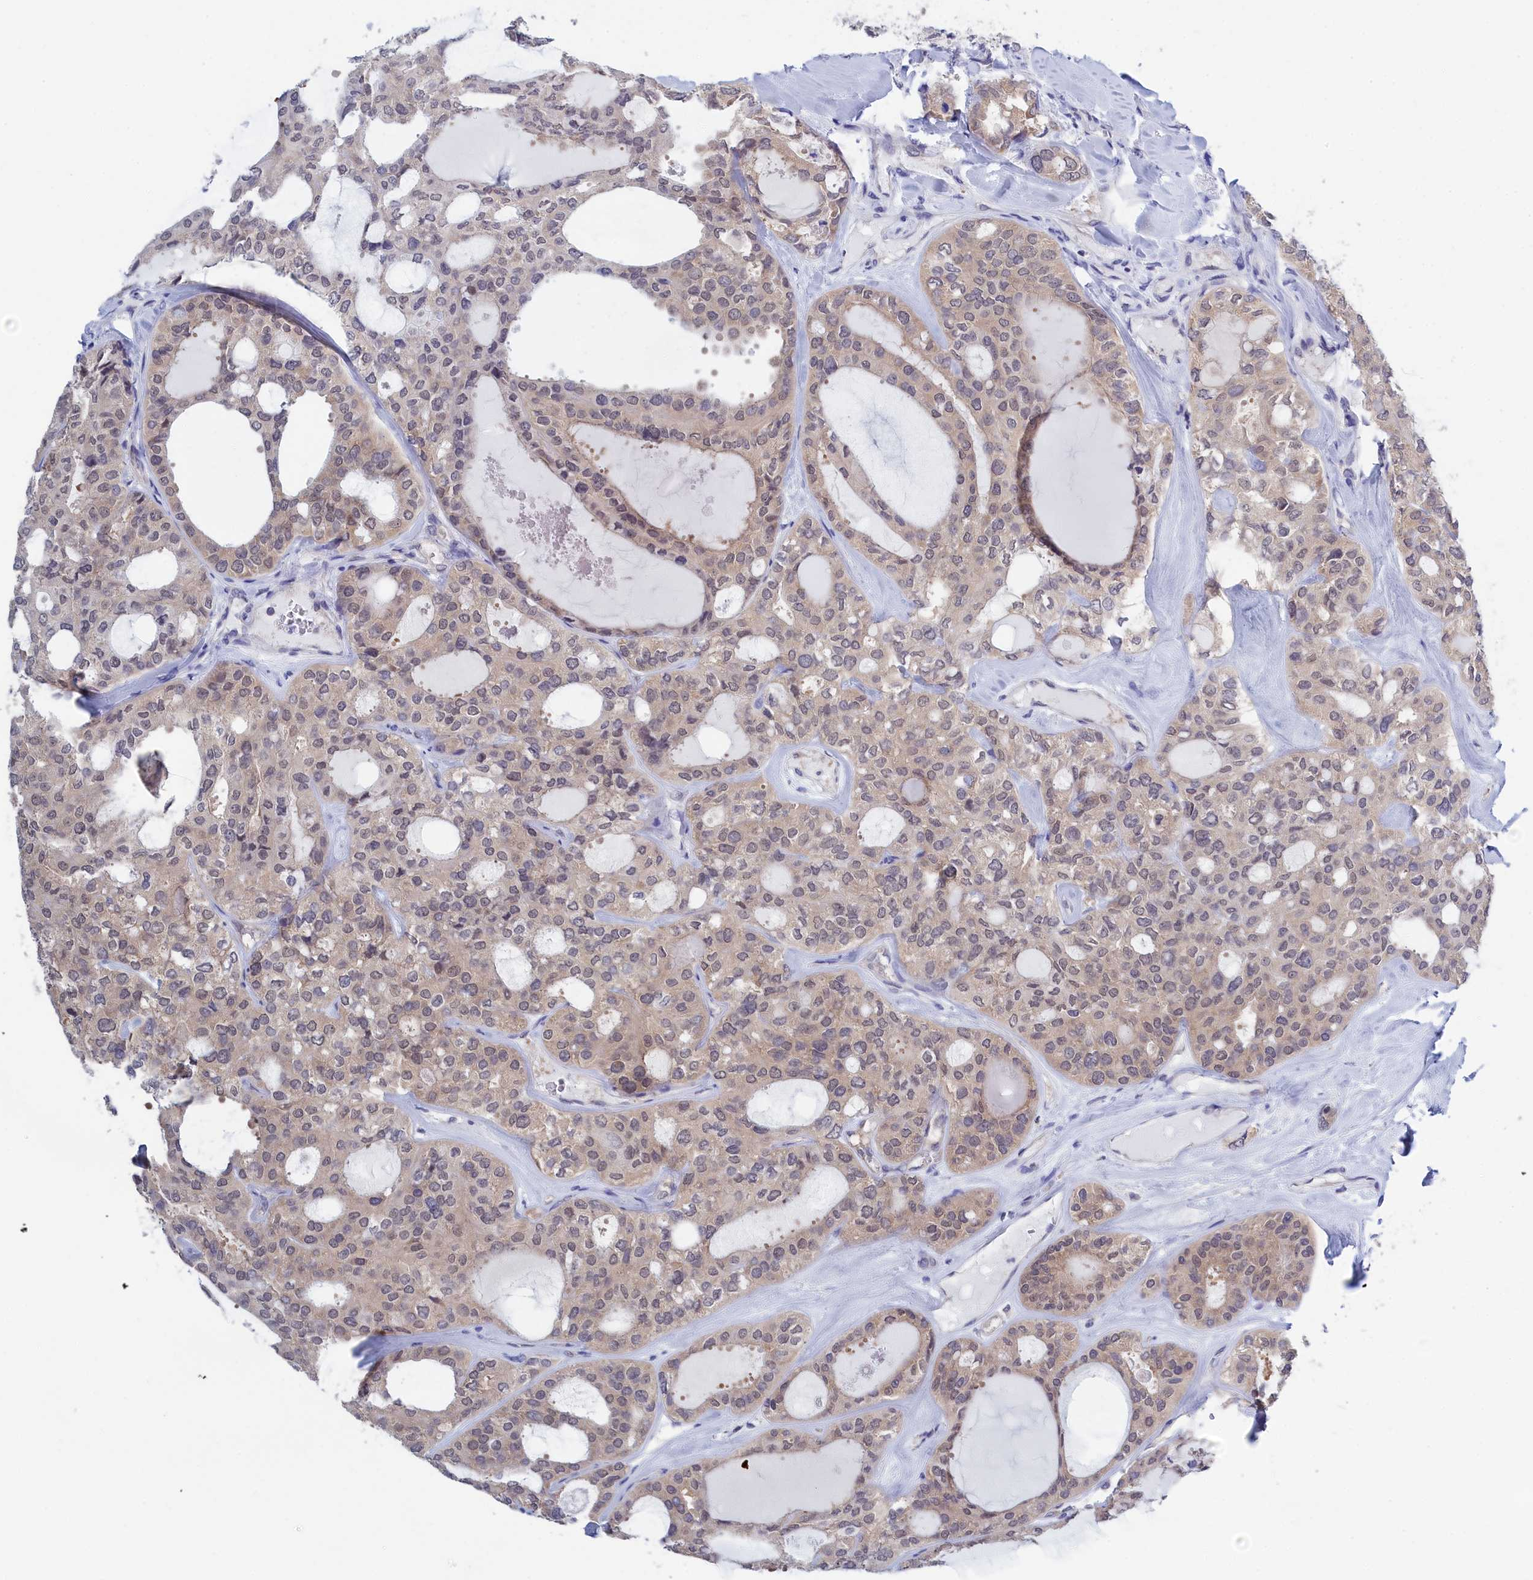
{"staining": {"intensity": "weak", "quantity": "<25%", "location": "nuclear"}, "tissue": "thyroid cancer", "cell_type": "Tumor cells", "image_type": "cancer", "snomed": [{"axis": "morphology", "description": "Follicular adenoma carcinoma, NOS"}, {"axis": "topography", "description": "Thyroid gland"}], "caption": "There is no significant positivity in tumor cells of thyroid cancer (follicular adenoma carcinoma). (DAB immunohistochemistry with hematoxylin counter stain).", "gene": "PGP", "patient": {"sex": "male", "age": 75}}